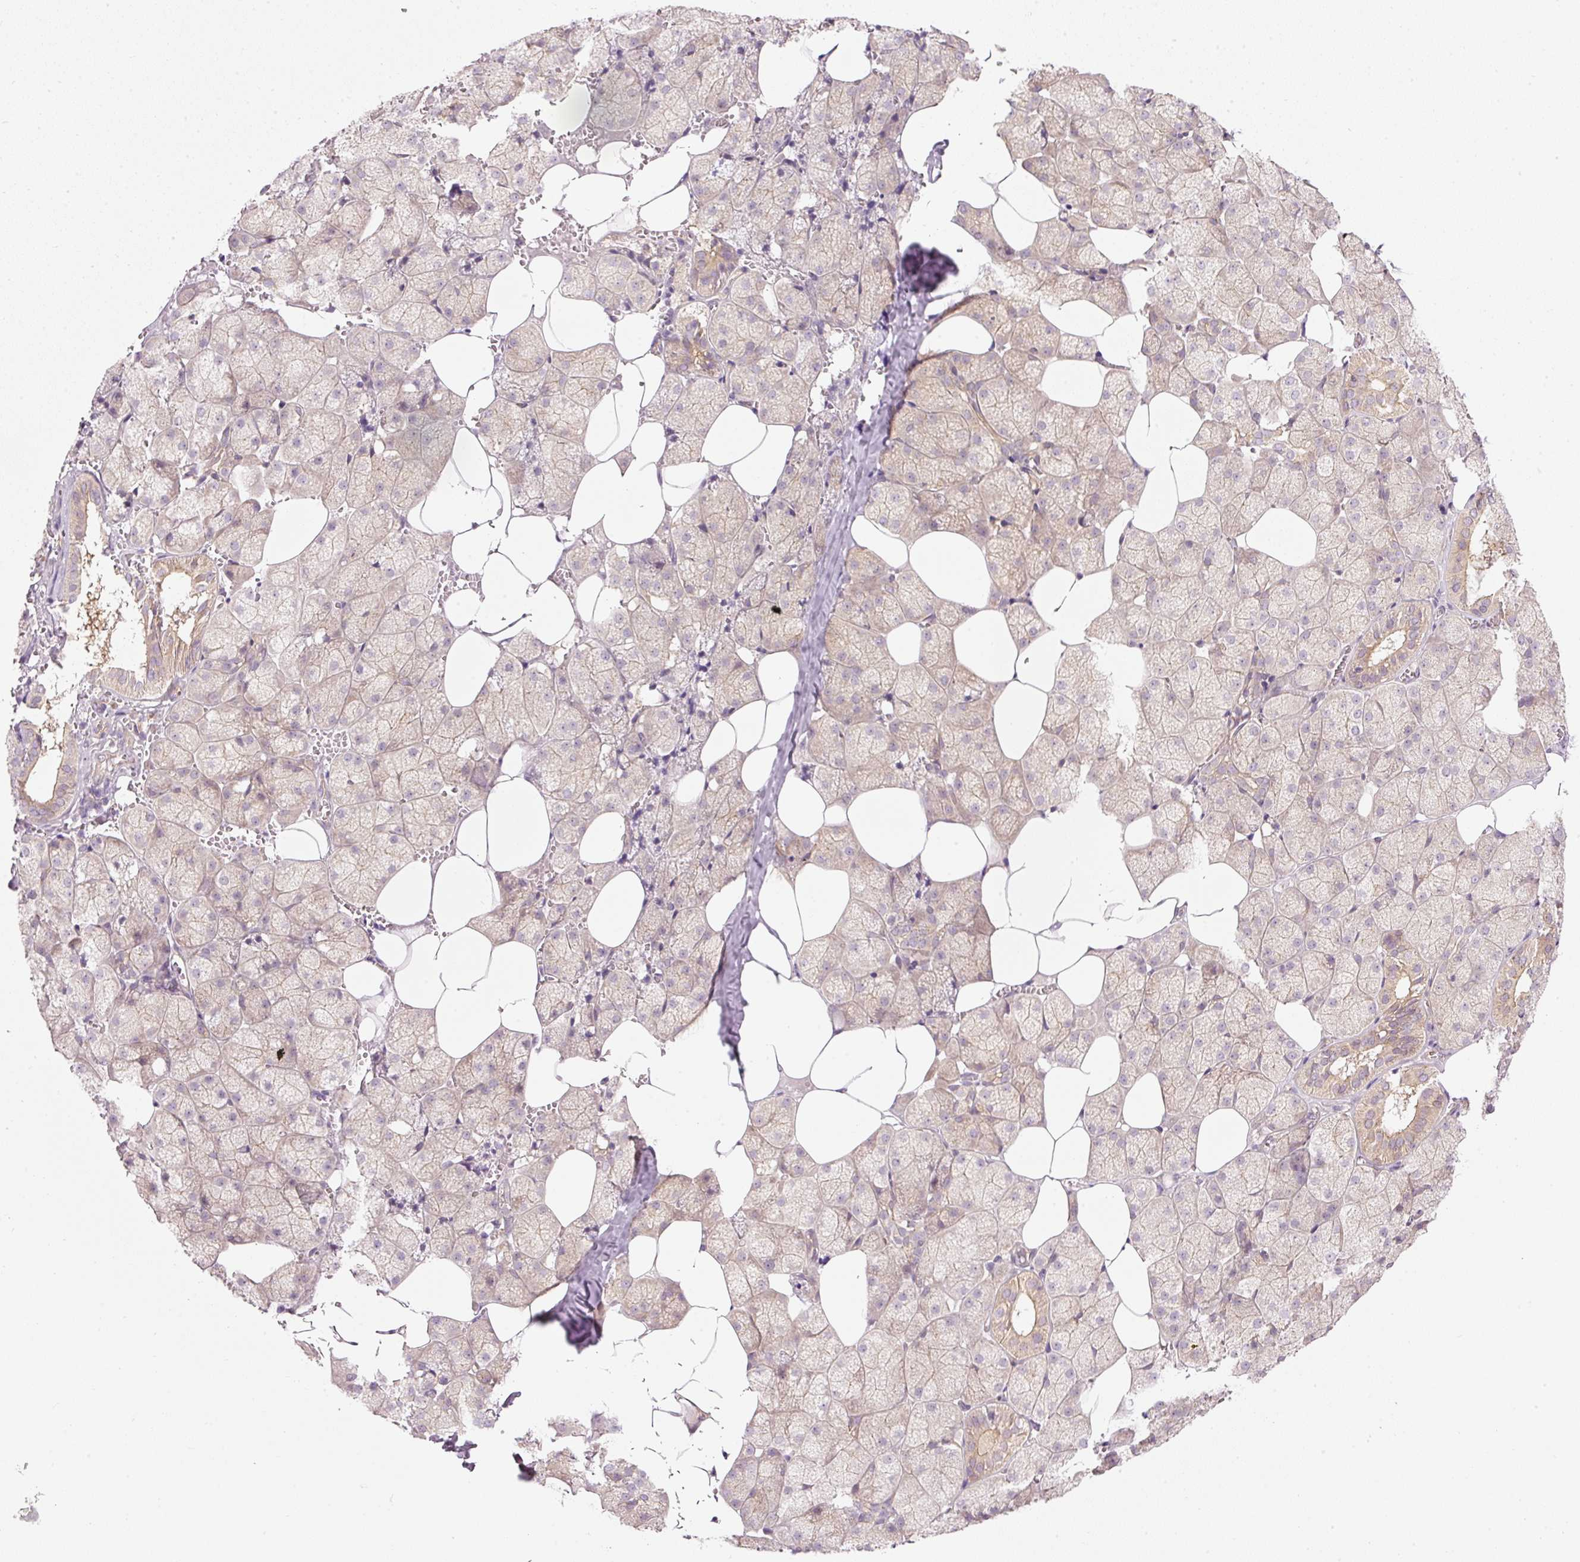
{"staining": {"intensity": "weak", "quantity": ">75%", "location": "cytoplasmic/membranous"}, "tissue": "salivary gland", "cell_type": "Glandular cells", "image_type": "normal", "snomed": [{"axis": "morphology", "description": "Normal tissue, NOS"}, {"axis": "topography", "description": "Salivary gland"}, {"axis": "topography", "description": "Peripheral nerve tissue"}], "caption": "An IHC photomicrograph of unremarkable tissue is shown. Protein staining in brown shows weak cytoplasmic/membranous positivity in salivary gland within glandular cells.", "gene": "MZT2A", "patient": {"sex": "male", "age": 38}}